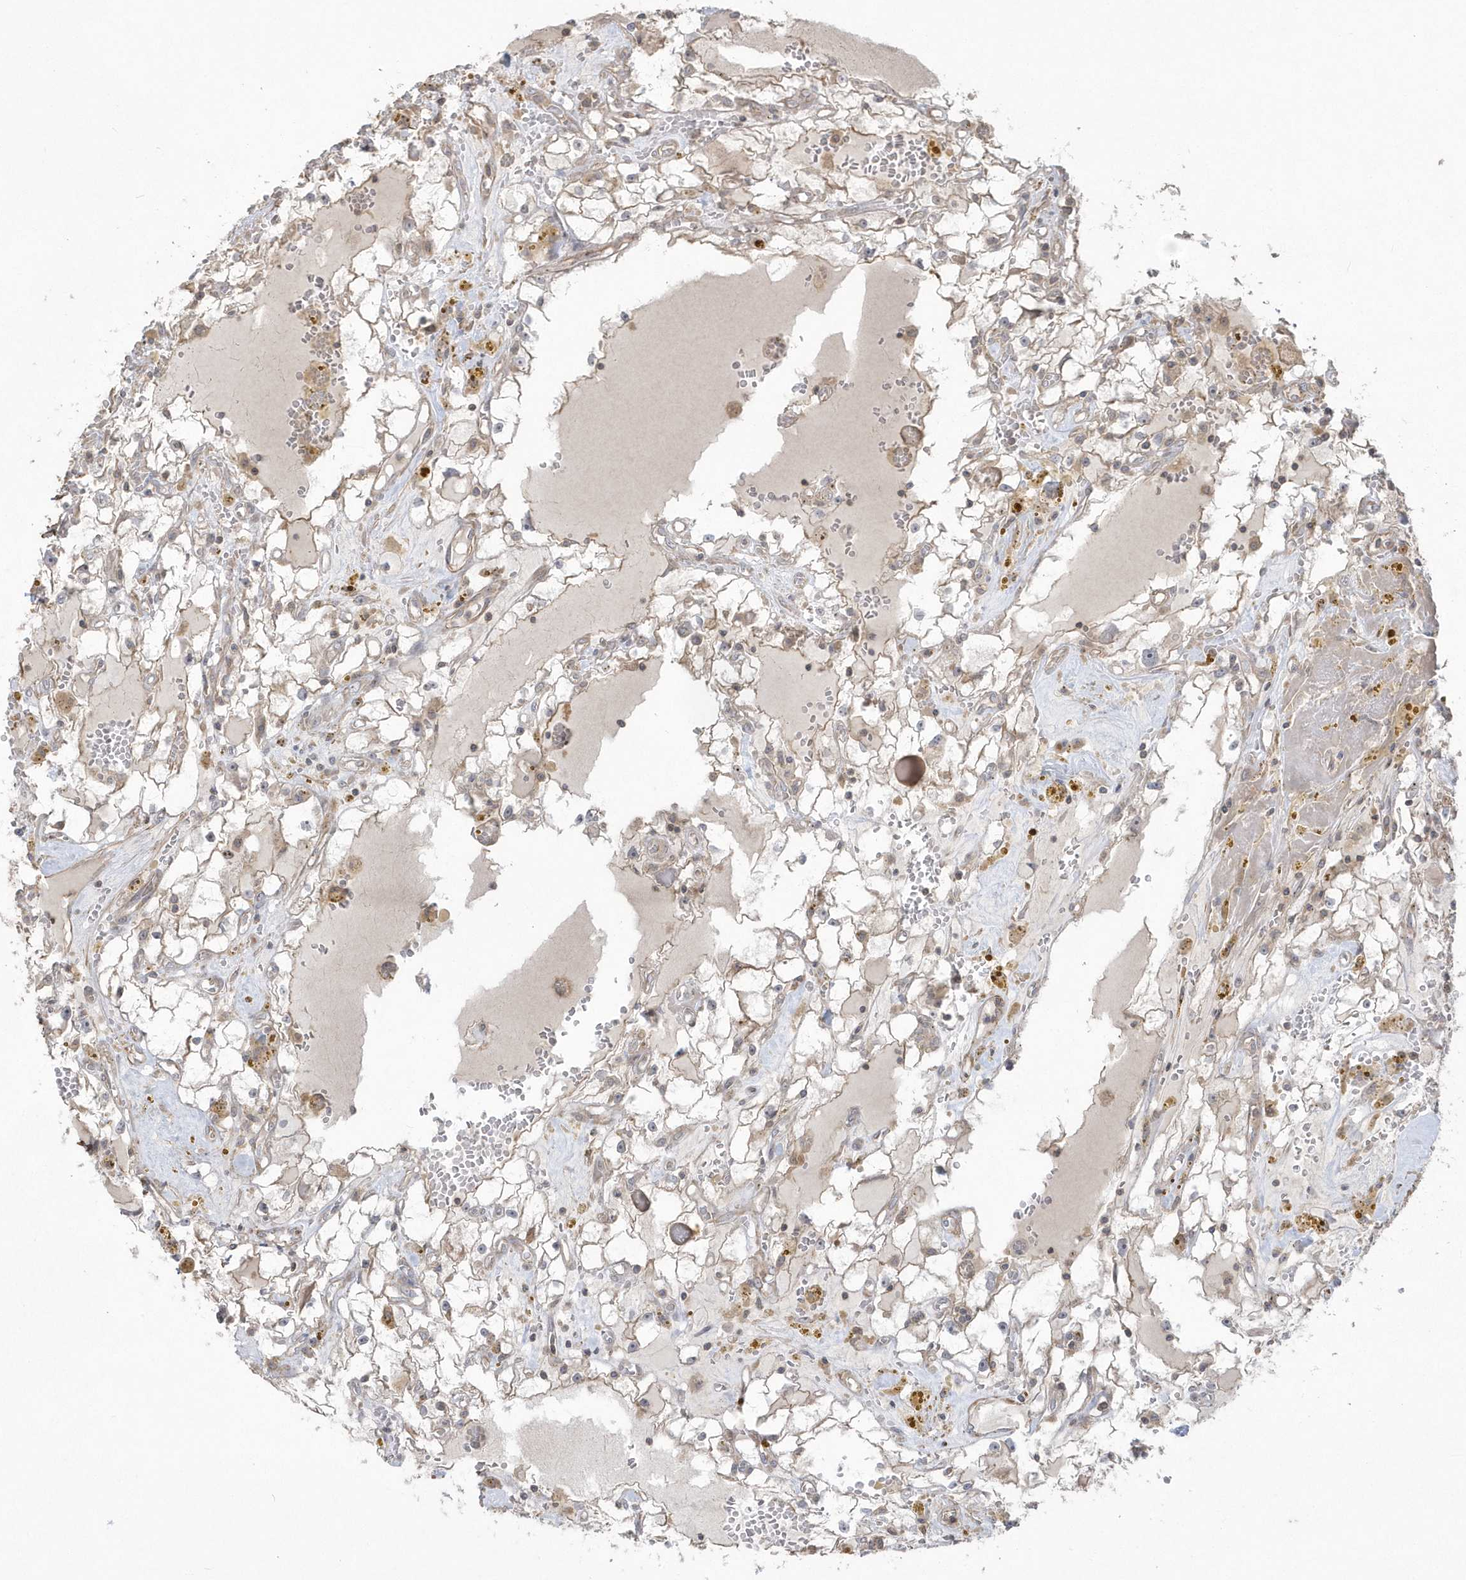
{"staining": {"intensity": "negative", "quantity": "none", "location": "none"}, "tissue": "renal cancer", "cell_type": "Tumor cells", "image_type": "cancer", "snomed": [{"axis": "morphology", "description": "Adenocarcinoma, NOS"}, {"axis": "topography", "description": "Kidney"}], "caption": "DAB immunohistochemical staining of human adenocarcinoma (renal) demonstrates no significant expression in tumor cells. (DAB (3,3'-diaminobenzidine) immunohistochemistry, high magnification).", "gene": "ARMC8", "patient": {"sex": "male", "age": 56}}